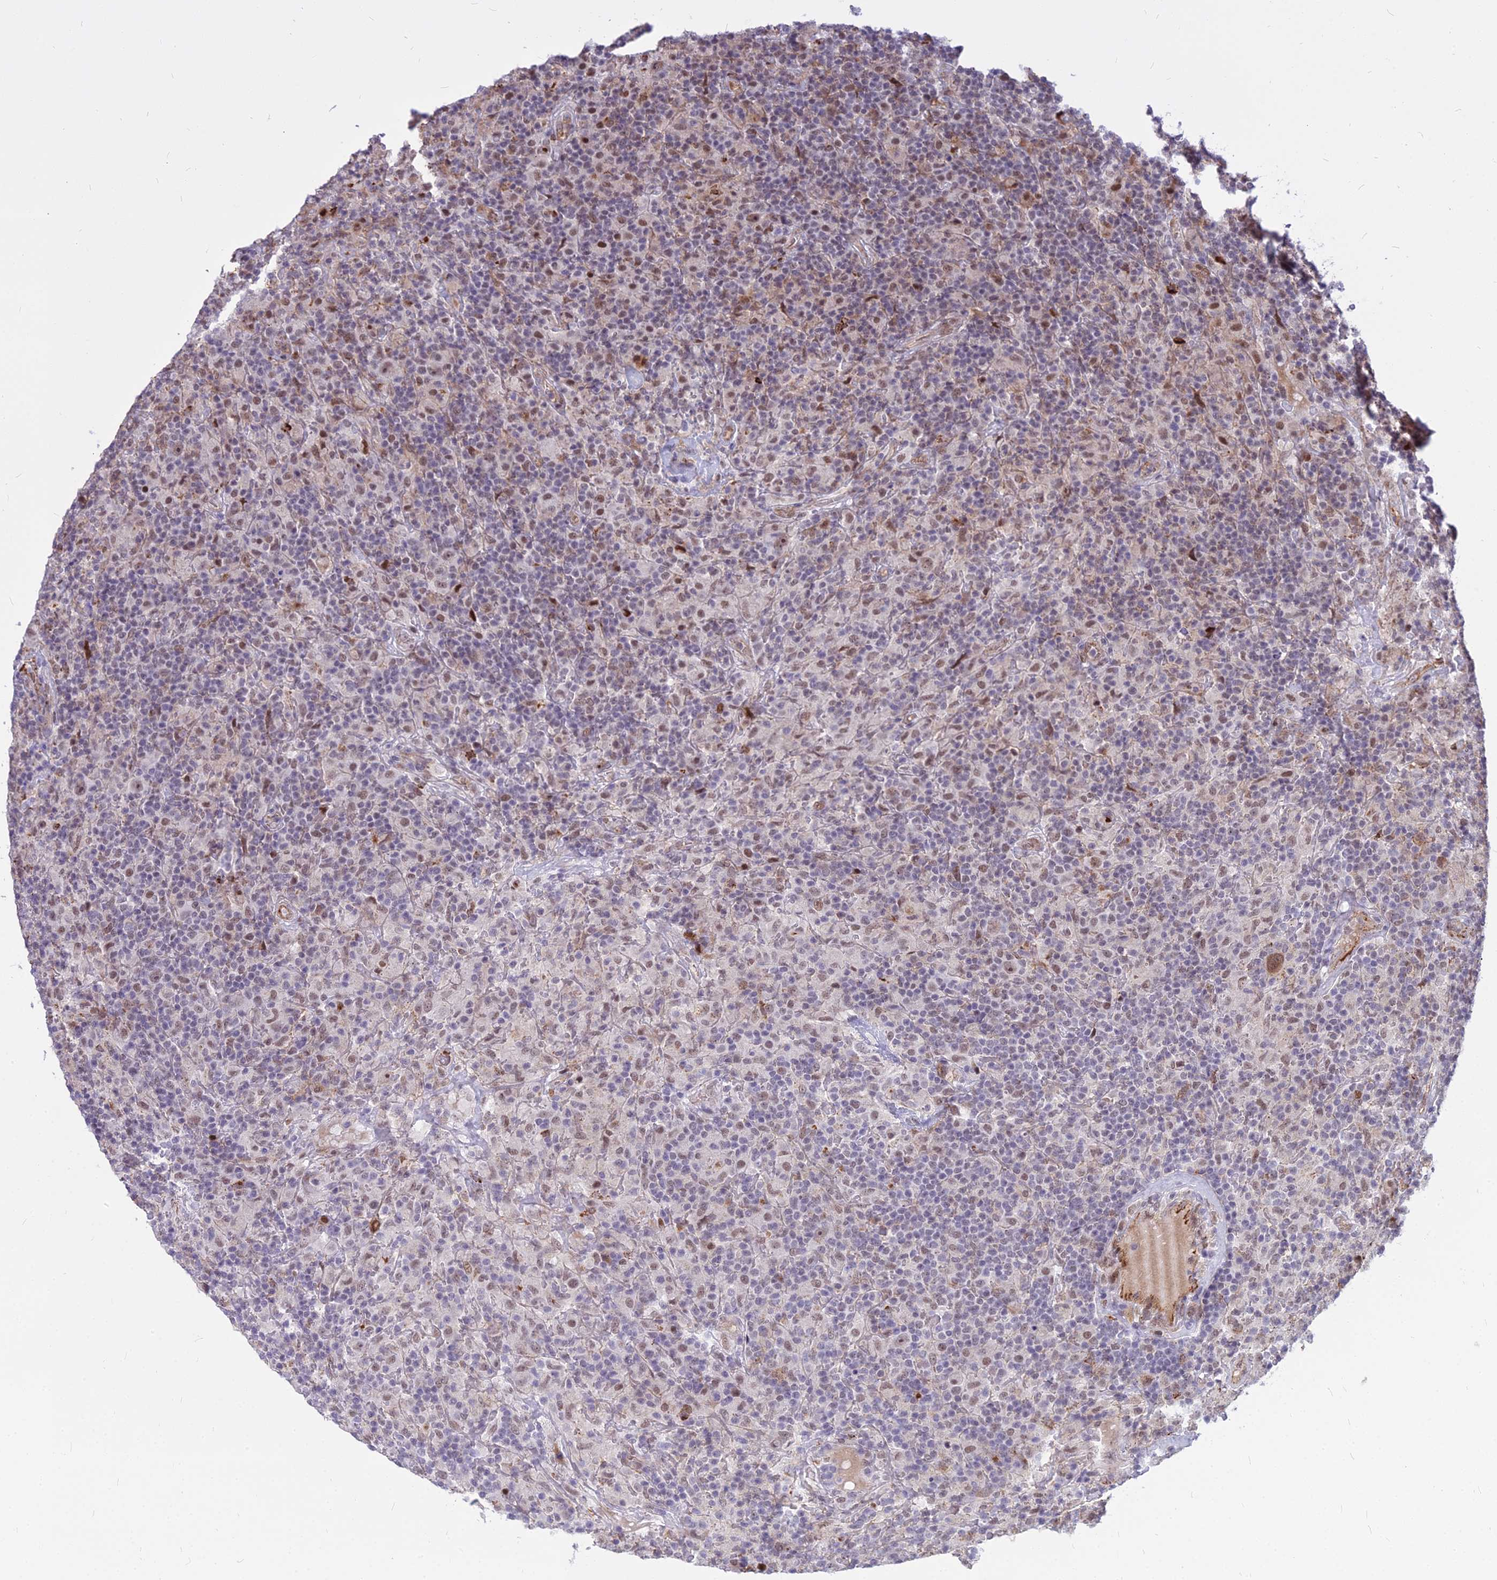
{"staining": {"intensity": "moderate", "quantity": ">75%", "location": "nuclear"}, "tissue": "lymphoma", "cell_type": "Tumor cells", "image_type": "cancer", "snomed": [{"axis": "morphology", "description": "Hodgkin's disease, NOS"}, {"axis": "topography", "description": "Lymph node"}], "caption": "Protein expression analysis of human Hodgkin's disease reveals moderate nuclear expression in approximately >75% of tumor cells. (DAB (3,3'-diaminobenzidine) IHC, brown staining for protein, blue staining for nuclei).", "gene": "ALG10", "patient": {"sex": "male", "age": 70}}